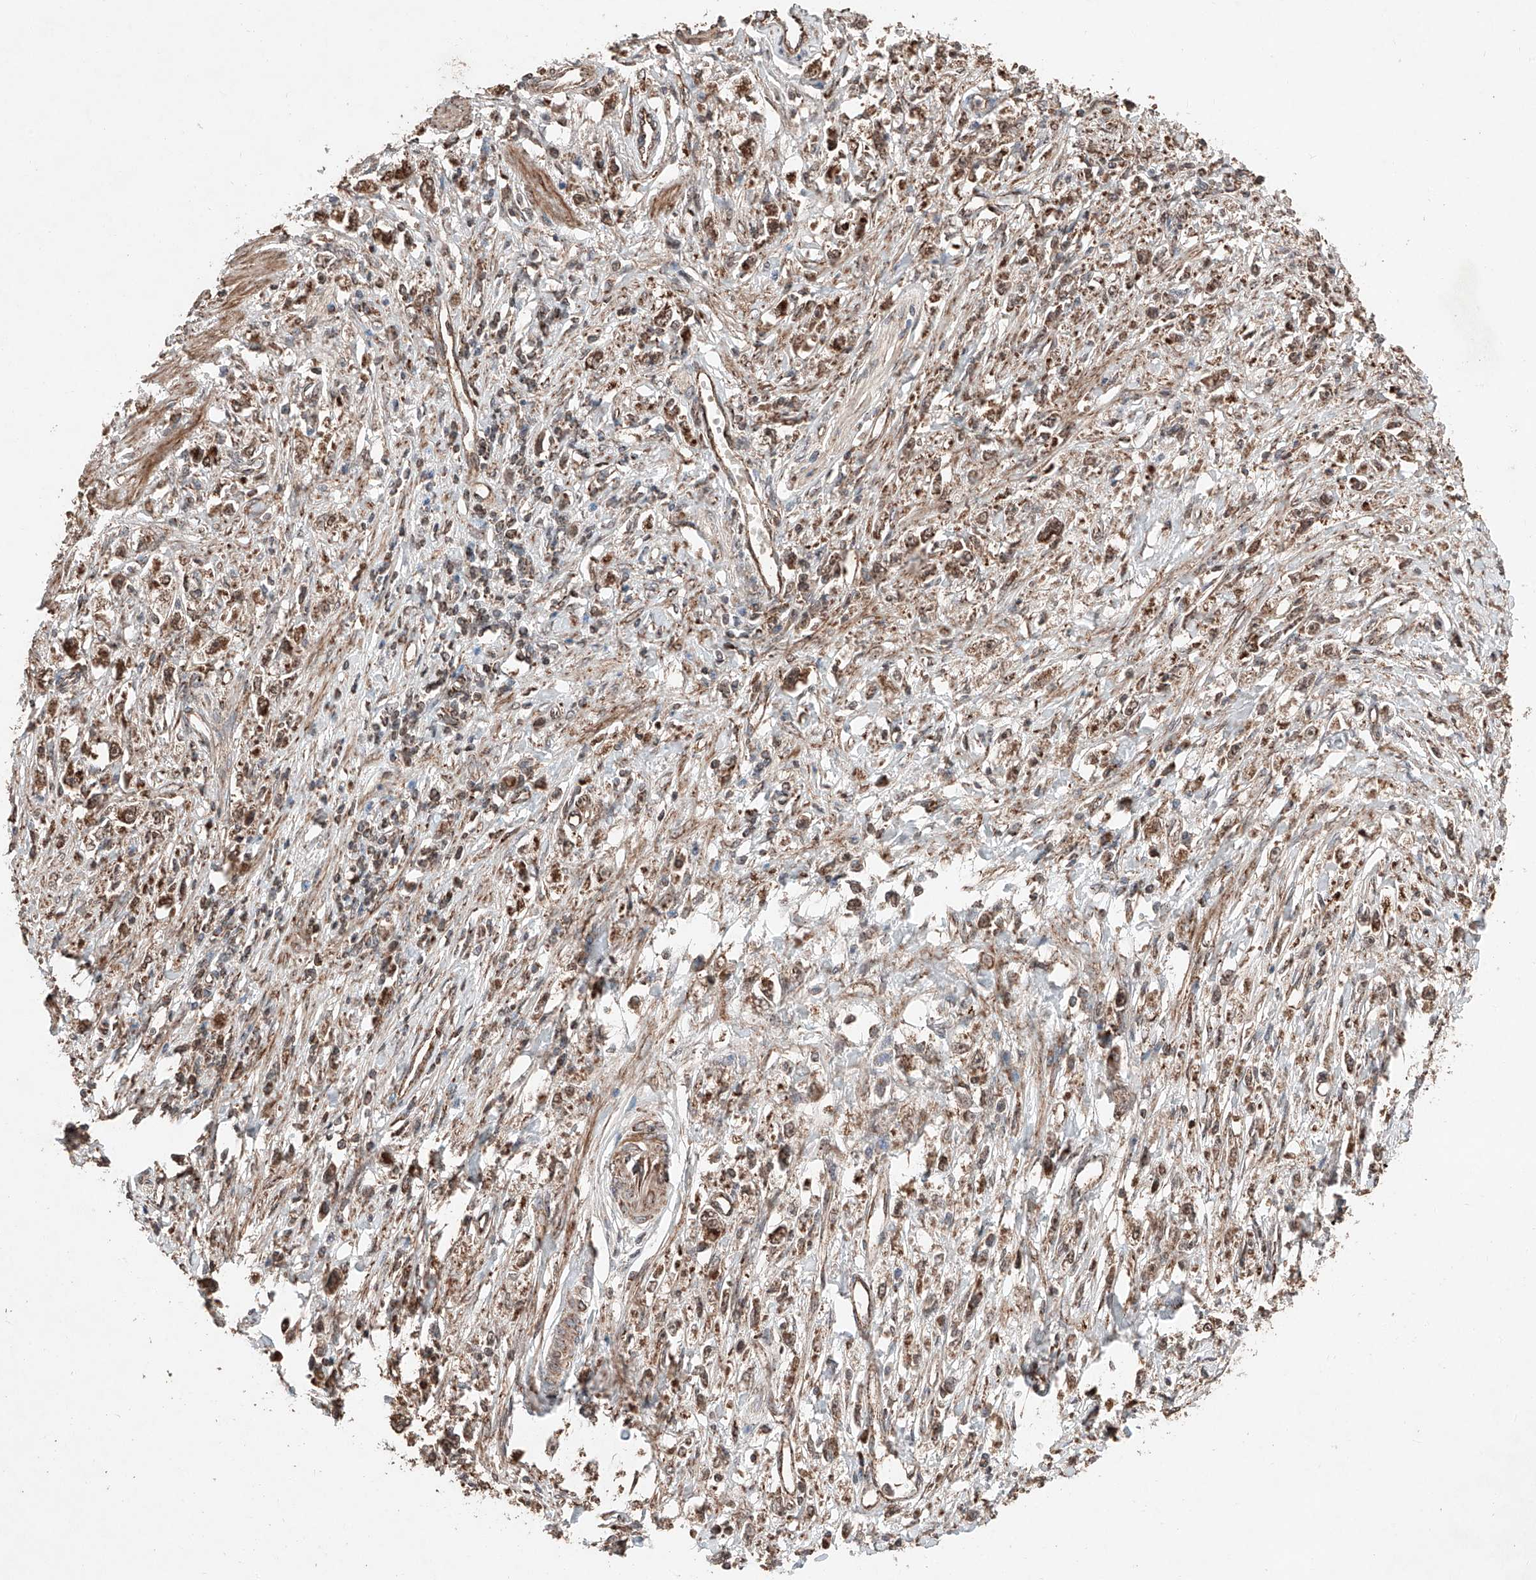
{"staining": {"intensity": "moderate", "quantity": ">75%", "location": "cytoplasmic/membranous"}, "tissue": "stomach cancer", "cell_type": "Tumor cells", "image_type": "cancer", "snomed": [{"axis": "morphology", "description": "Adenocarcinoma, NOS"}, {"axis": "topography", "description": "Stomach"}], "caption": "Stomach cancer (adenocarcinoma) stained with a brown dye exhibits moderate cytoplasmic/membranous positive staining in about >75% of tumor cells.", "gene": "ZSCAN29", "patient": {"sex": "female", "age": 59}}